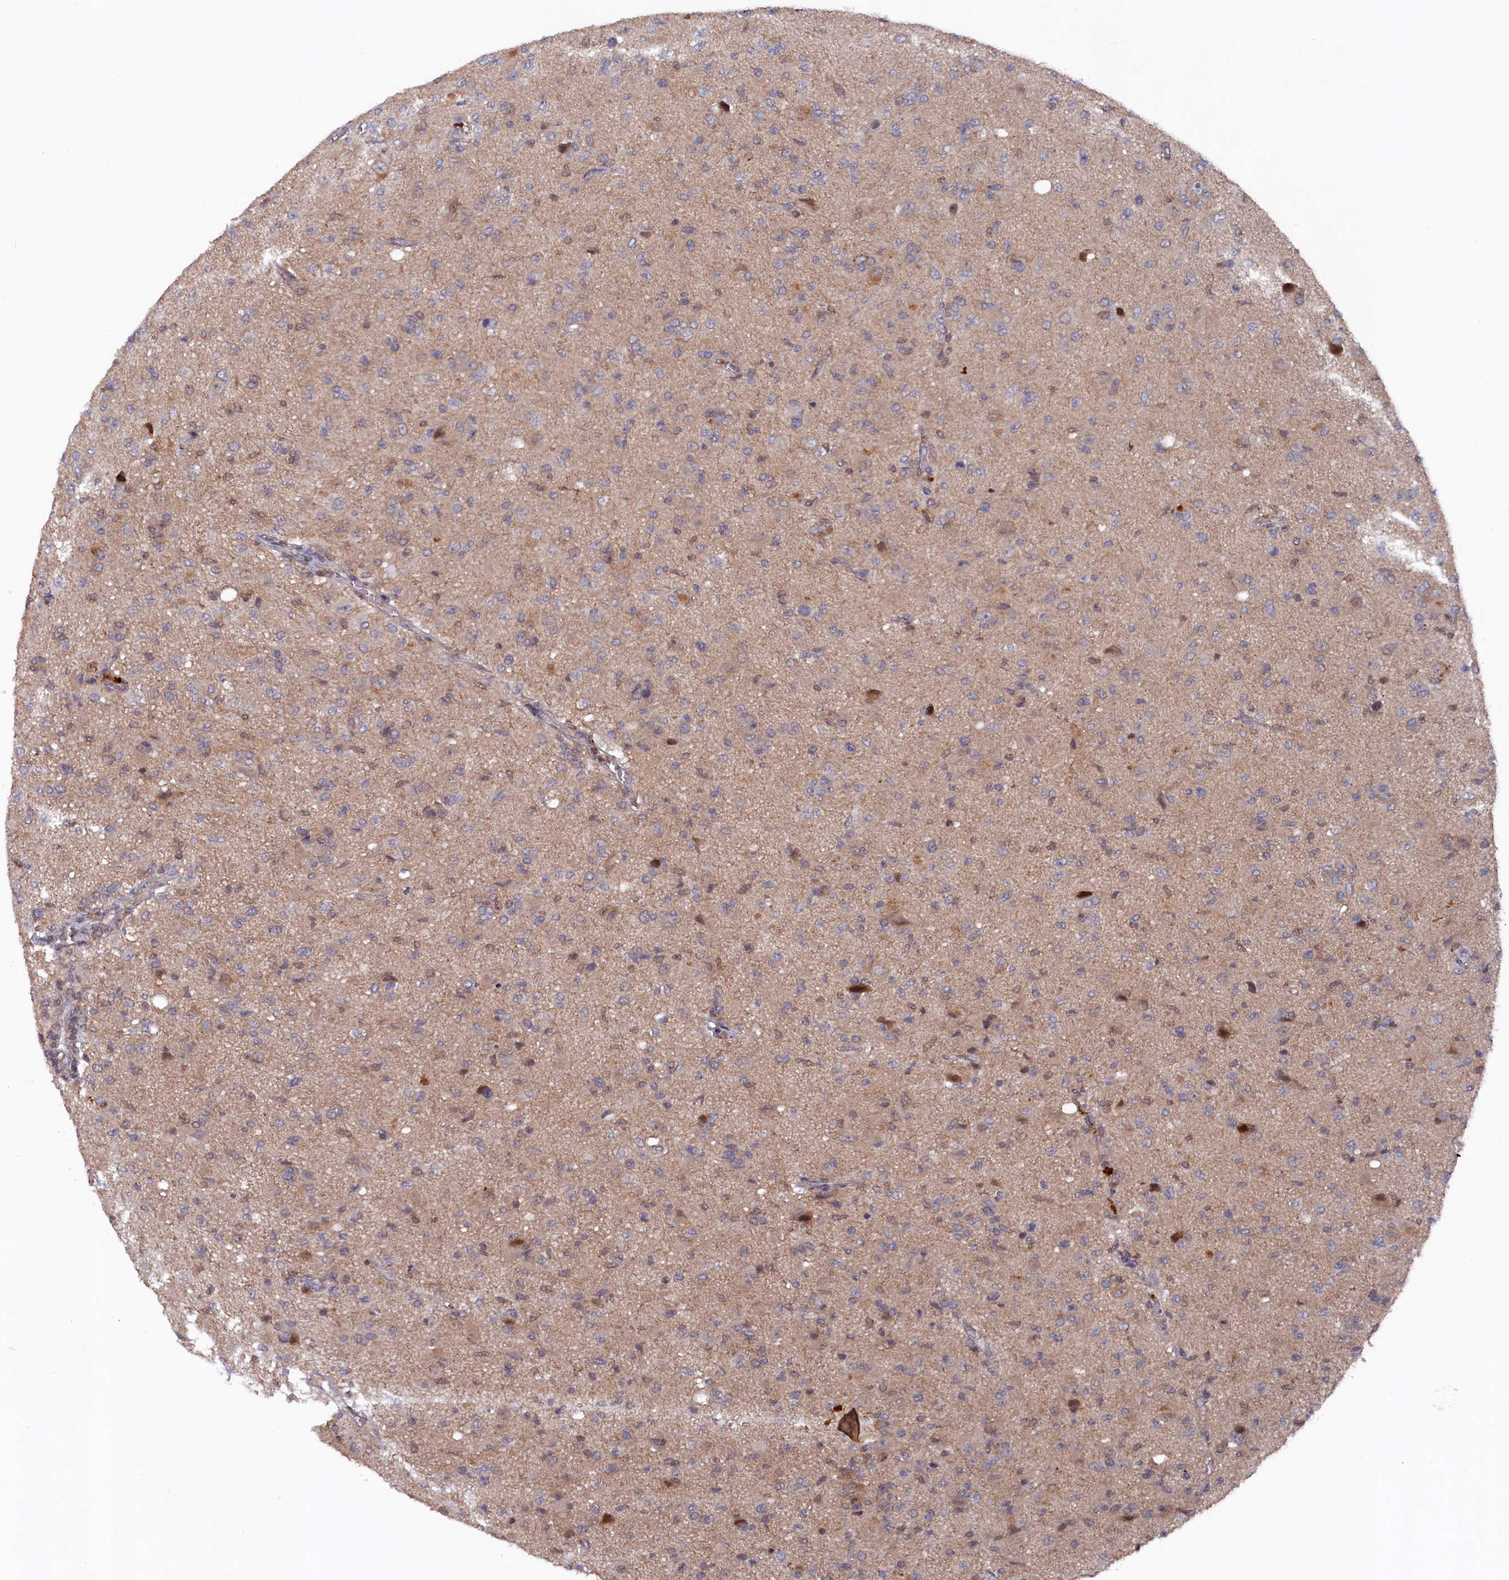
{"staining": {"intensity": "weak", "quantity": "25%-75%", "location": "cytoplasmic/membranous"}, "tissue": "glioma", "cell_type": "Tumor cells", "image_type": "cancer", "snomed": [{"axis": "morphology", "description": "Glioma, malignant, High grade"}, {"axis": "topography", "description": "Brain"}], "caption": "The micrograph demonstrates immunohistochemical staining of malignant high-grade glioma. There is weak cytoplasmic/membranous expression is seen in approximately 25%-75% of tumor cells. The staining was performed using DAB, with brown indicating positive protein expression. Nuclei are stained blue with hematoxylin.", "gene": "TMC5", "patient": {"sex": "female", "age": 57}}